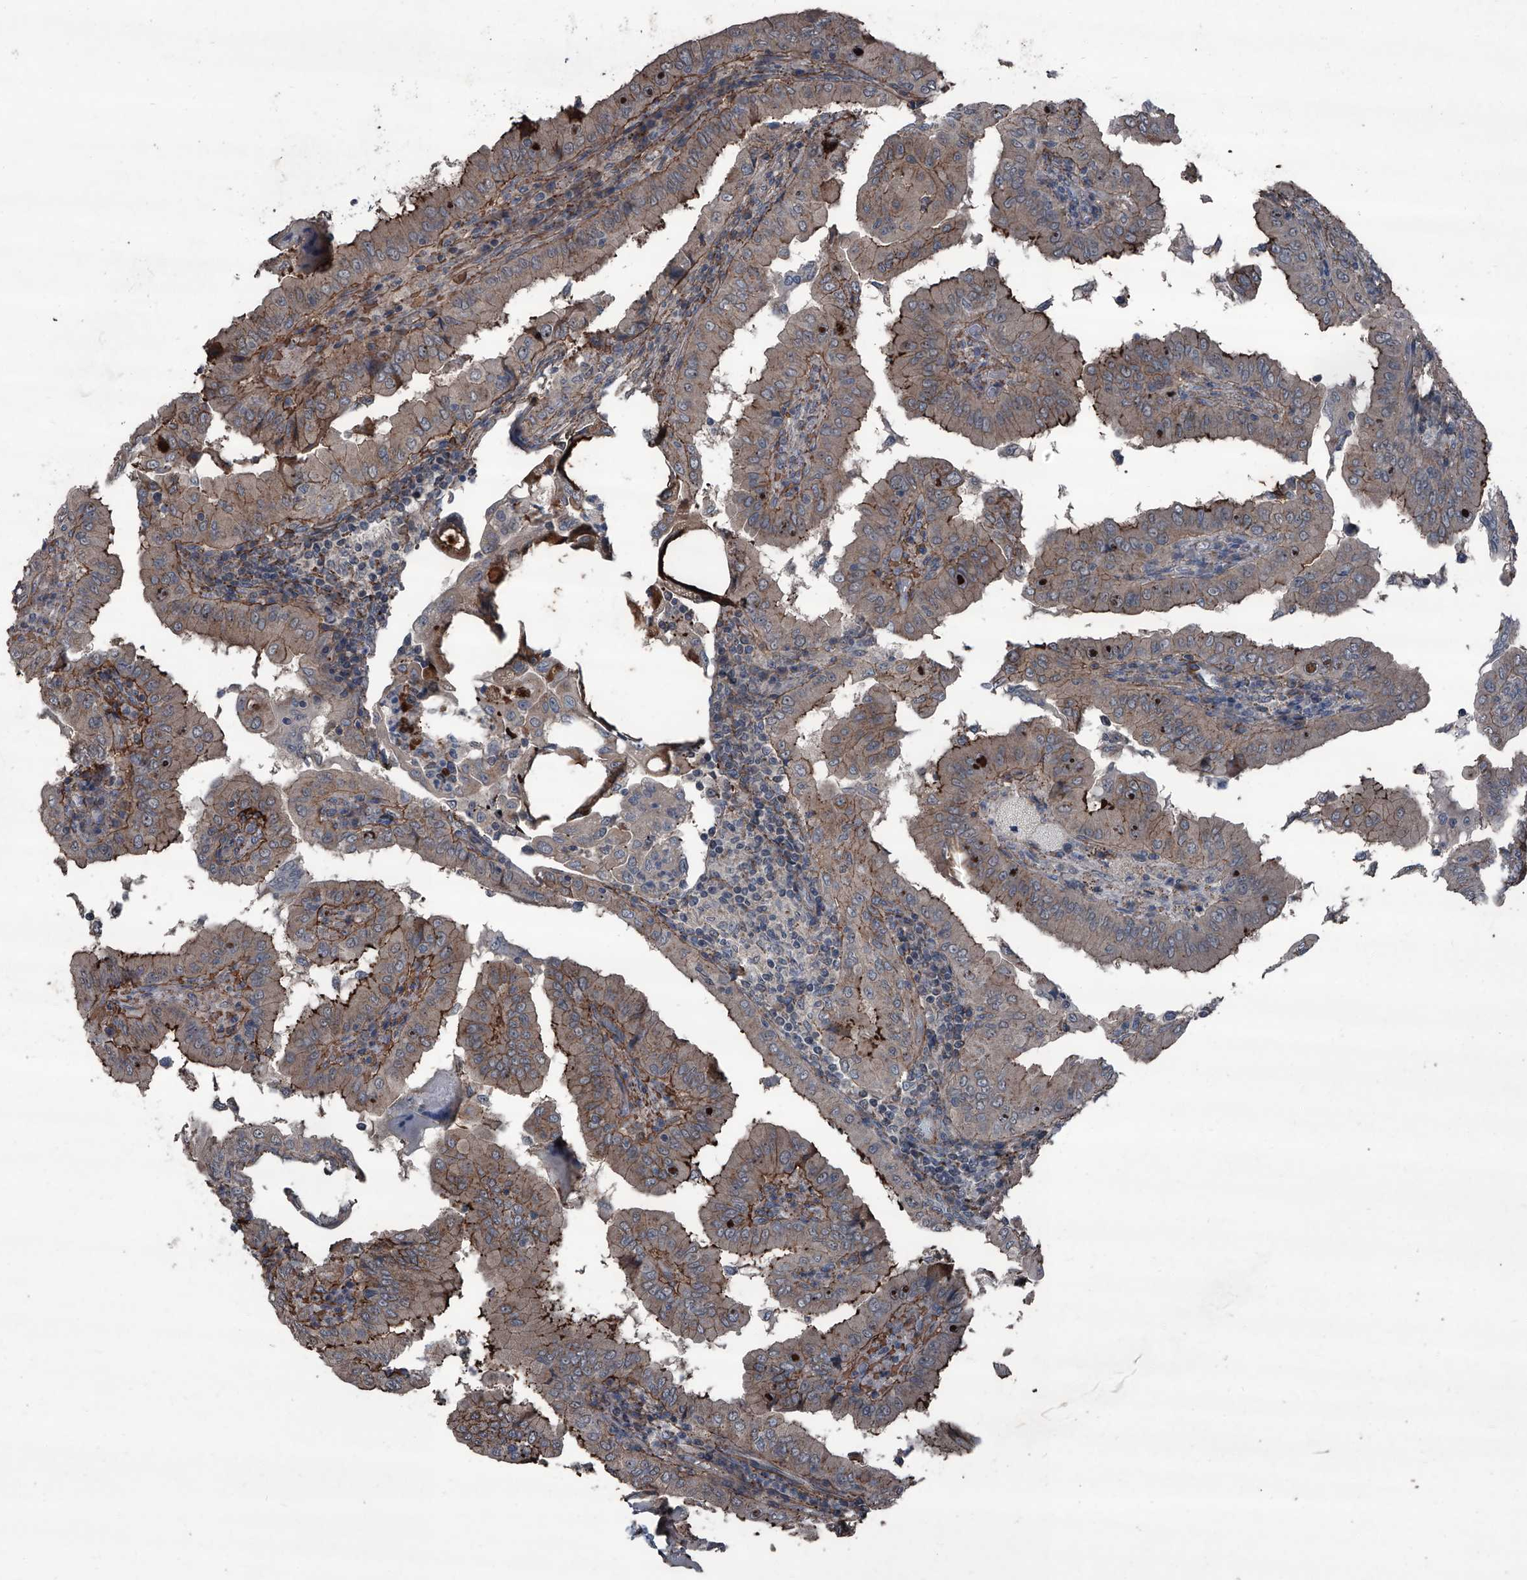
{"staining": {"intensity": "moderate", "quantity": "25%-75%", "location": "cytoplasmic/membranous"}, "tissue": "thyroid cancer", "cell_type": "Tumor cells", "image_type": "cancer", "snomed": [{"axis": "morphology", "description": "Papillary adenocarcinoma, NOS"}, {"axis": "topography", "description": "Thyroid gland"}], "caption": "Protein staining of thyroid cancer (papillary adenocarcinoma) tissue reveals moderate cytoplasmic/membranous expression in approximately 25%-75% of tumor cells. Using DAB (3,3'-diaminobenzidine) (brown) and hematoxylin (blue) stains, captured at high magnification using brightfield microscopy.", "gene": "OARD1", "patient": {"sex": "male", "age": 33}}